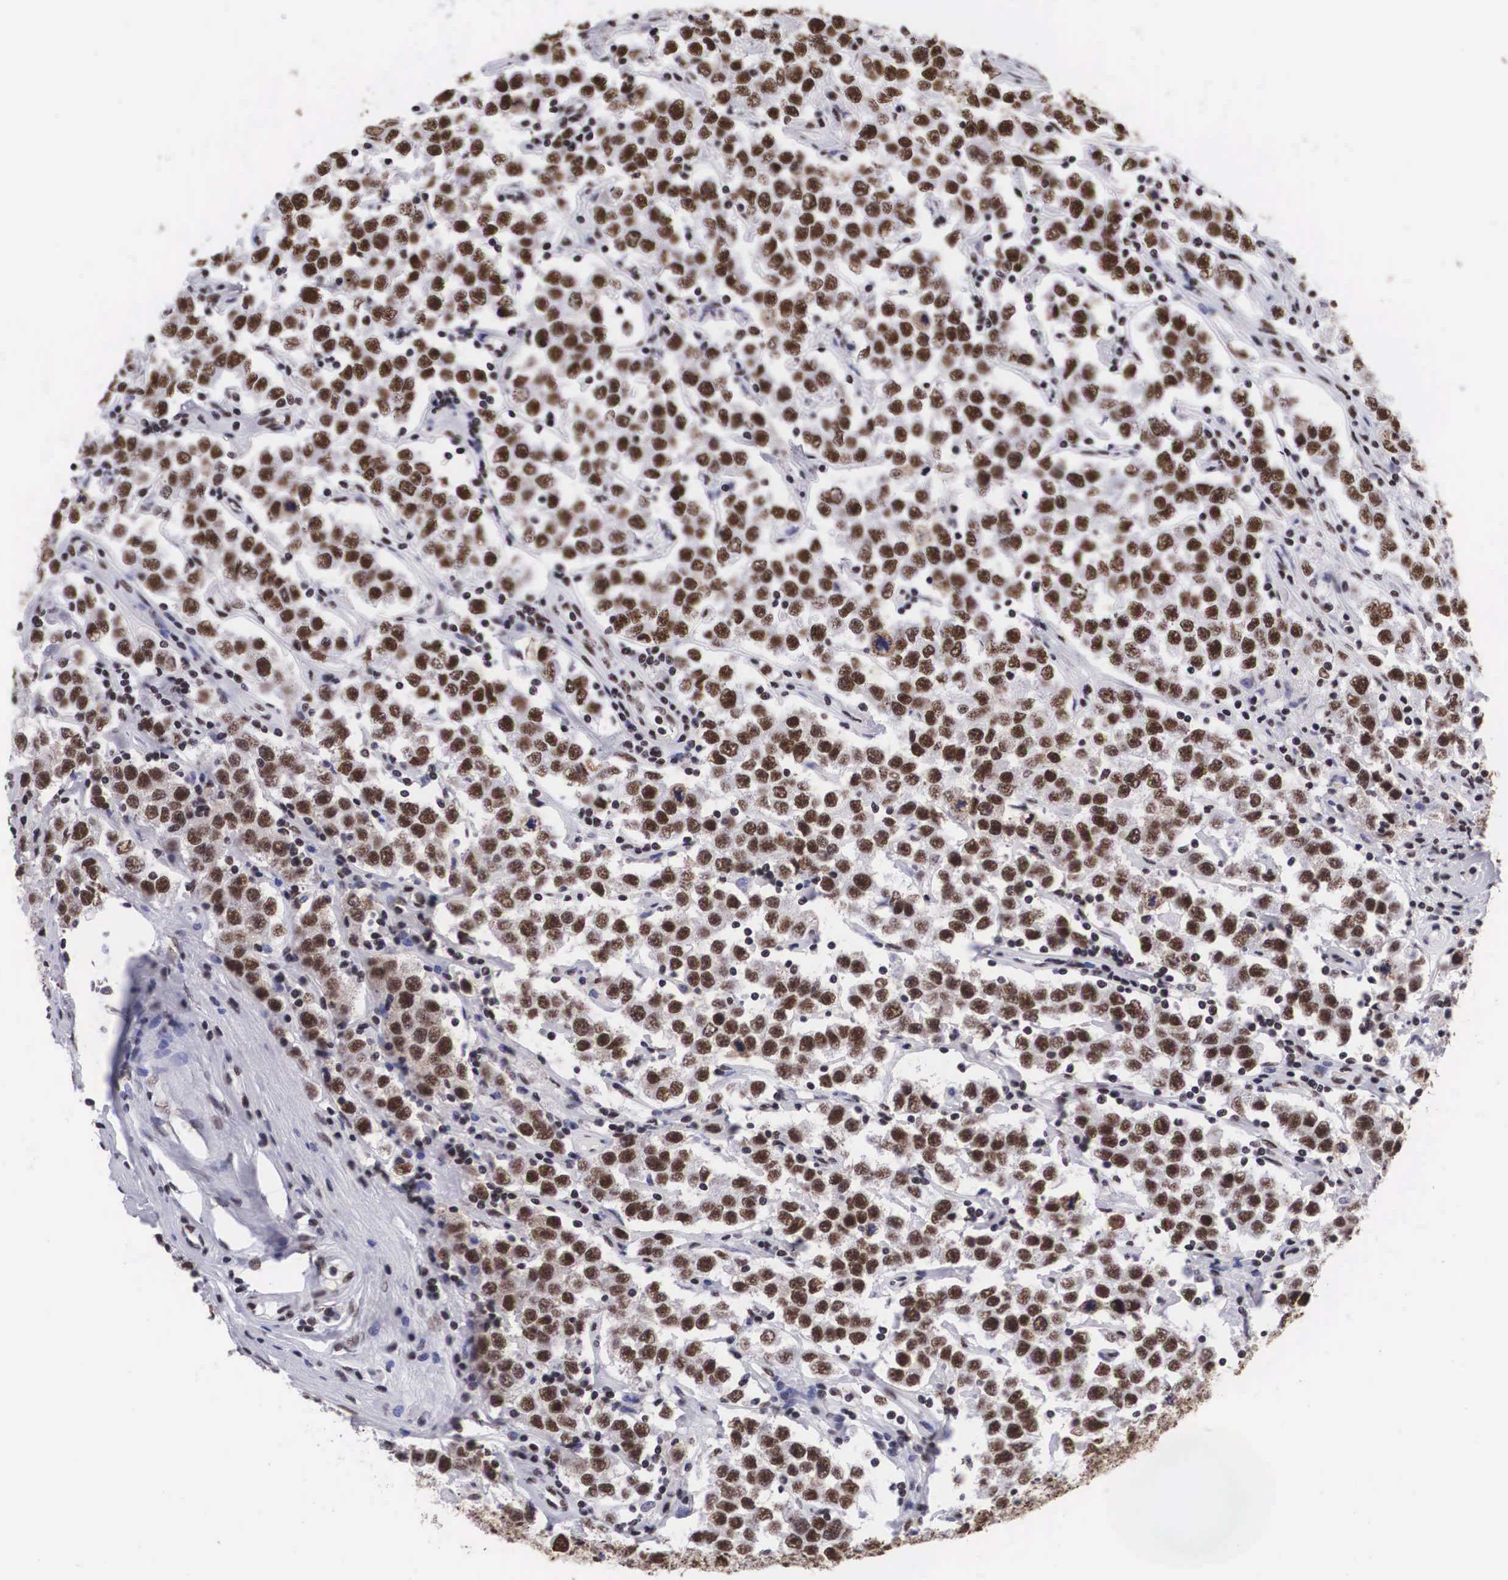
{"staining": {"intensity": "moderate", "quantity": ">75%", "location": "nuclear"}, "tissue": "testis cancer", "cell_type": "Tumor cells", "image_type": "cancer", "snomed": [{"axis": "morphology", "description": "Seminoma, NOS"}, {"axis": "topography", "description": "Testis"}], "caption": "The micrograph reveals immunohistochemical staining of seminoma (testis). There is moderate nuclear expression is identified in approximately >75% of tumor cells.", "gene": "SF3A1", "patient": {"sex": "male", "age": 52}}